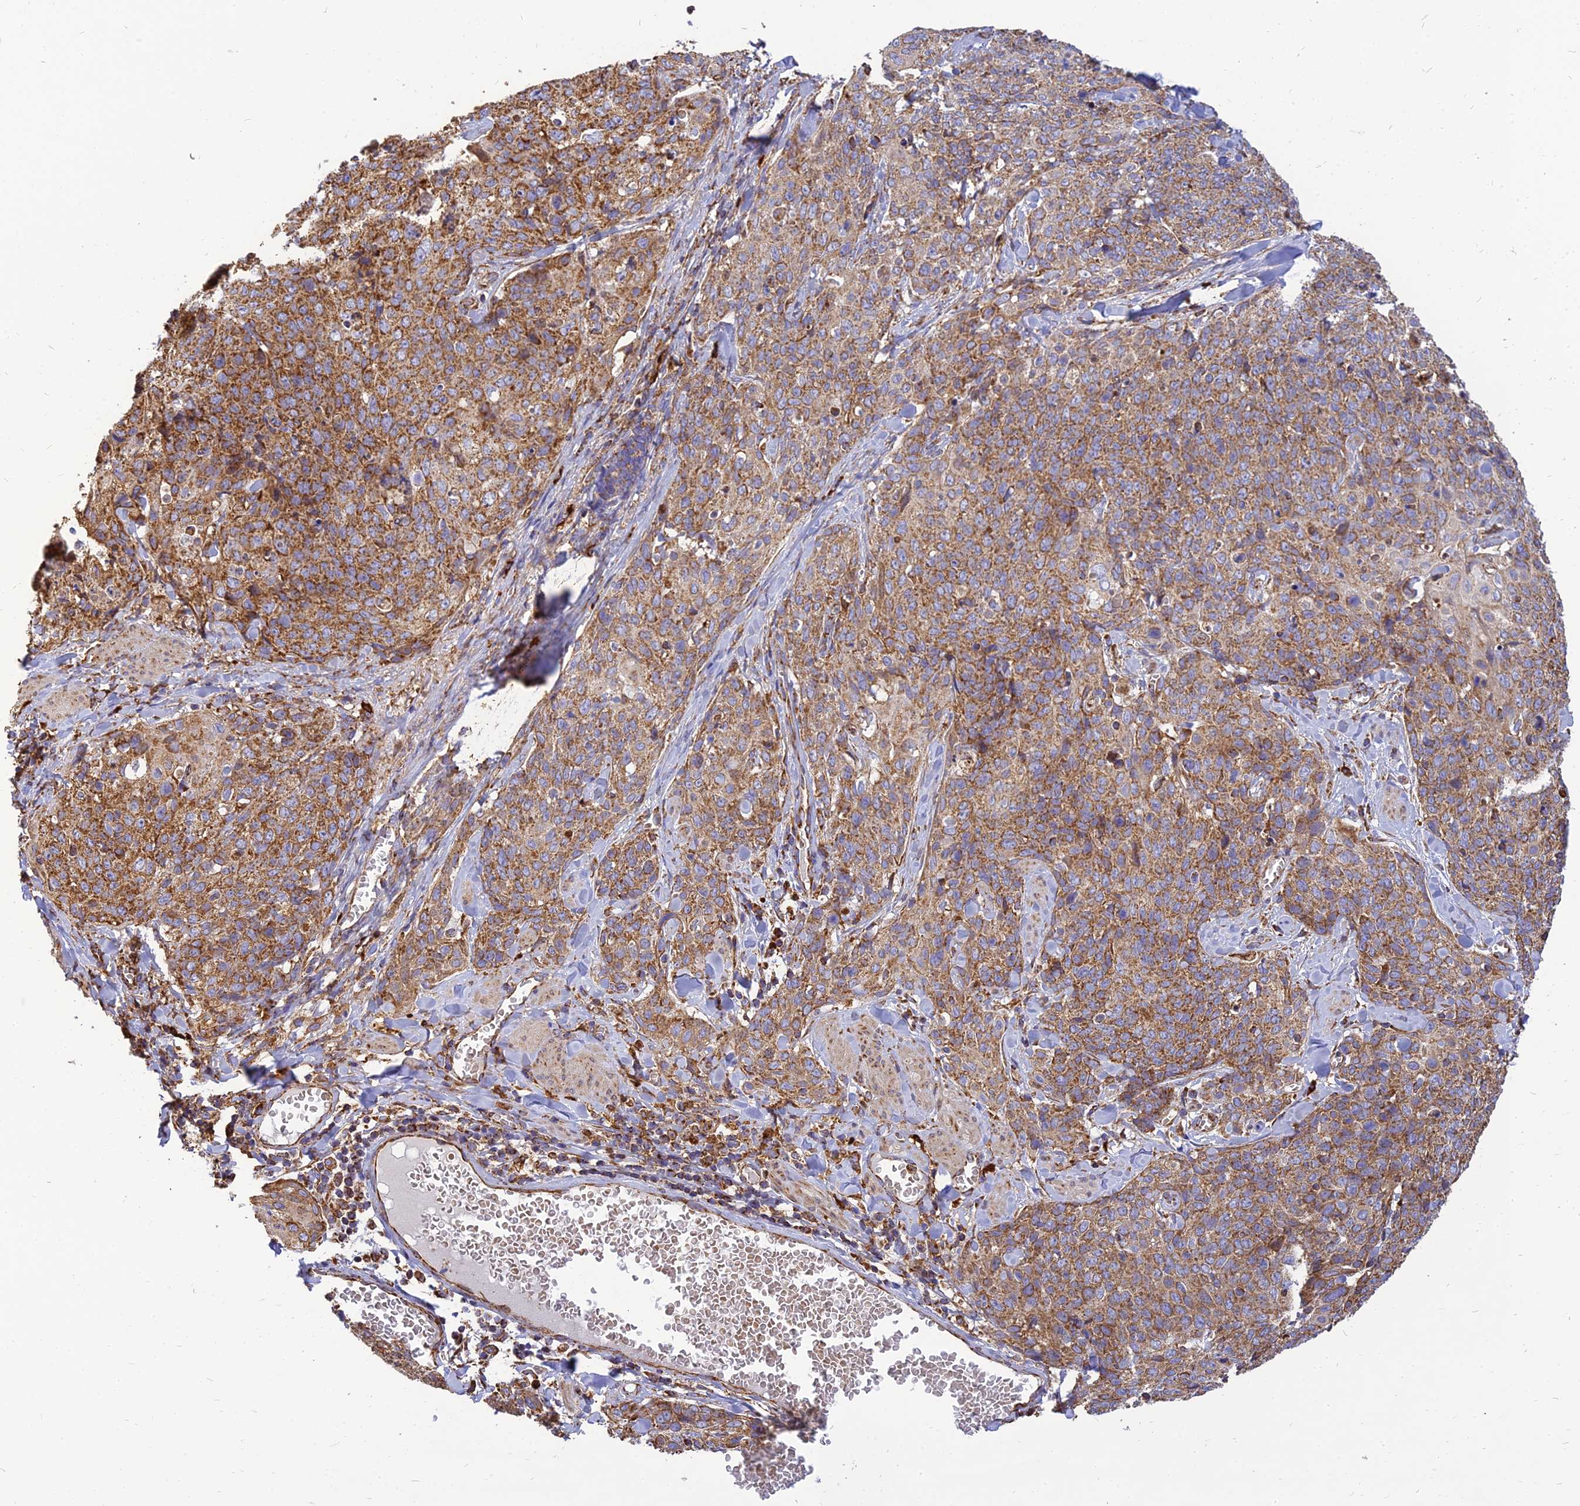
{"staining": {"intensity": "moderate", "quantity": ">75%", "location": "cytoplasmic/membranous"}, "tissue": "skin cancer", "cell_type": "Tumor cells", "image_type": "cancer", "snomed": [{"axis": "morphology", "description": "Squamous cell carcinoma, NOS"}, {"axis": "topography", "description": "Skin"}, {"axis": "topography", "description": "Vulva"}], "caption": "Protein expression by IHC reveals moderate cytoplasmic/membranous expression in about >75% of tumor cells in skin cancer (squamous cell carcinoma). The staining was performed using DAB to visualize the protein expression in brown, while the nuclei were stained in blue with hematoxylin (Magnification: 20x).", "gene": "THUMPD2", "patient": {"sex": "female", "age": 85}}